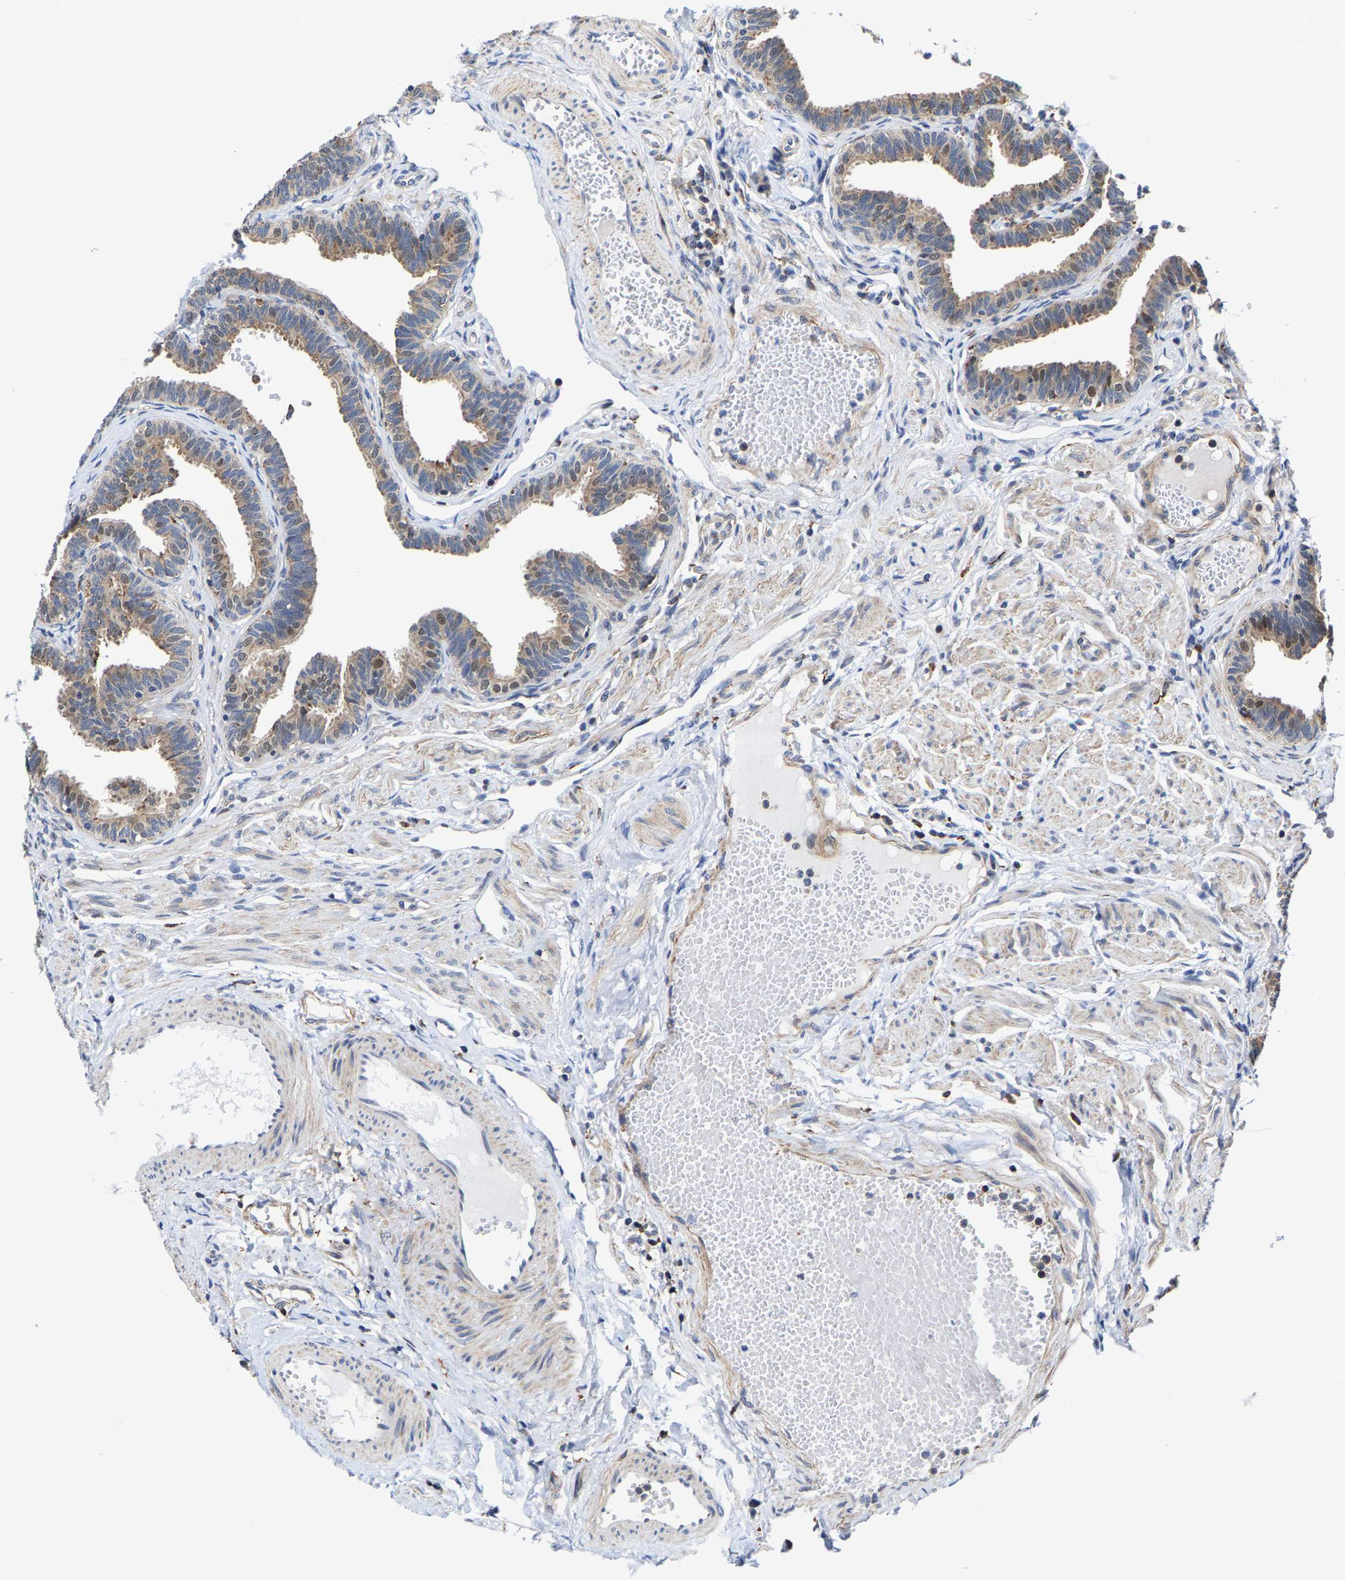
{"staining": {"intensity": "moderate", "quantity": "25%-75%", "location": "cytoplasmic/membranous,nuclear"}, "tissue": "fallopian tube", "cell_type": "Glandular cells", "image_type": "normal", "snomed": [{"axis": "morphology", "description": "Normal tissue, NOS"}, {"axis": "topography", "description": "Fallopian tube"}, {"axis": "topography", "description": "Ovary"}], "caption": "Immunohistochemical staining of unremarkable fallopian tube displays 25%-75% levels of moderate cytoplasmic/membranous,nuclear protein staining in approximately 25%-75% of glandular cells.", "gene": "PFKFB3", "patient": {"sex": "female", "age": 23}}